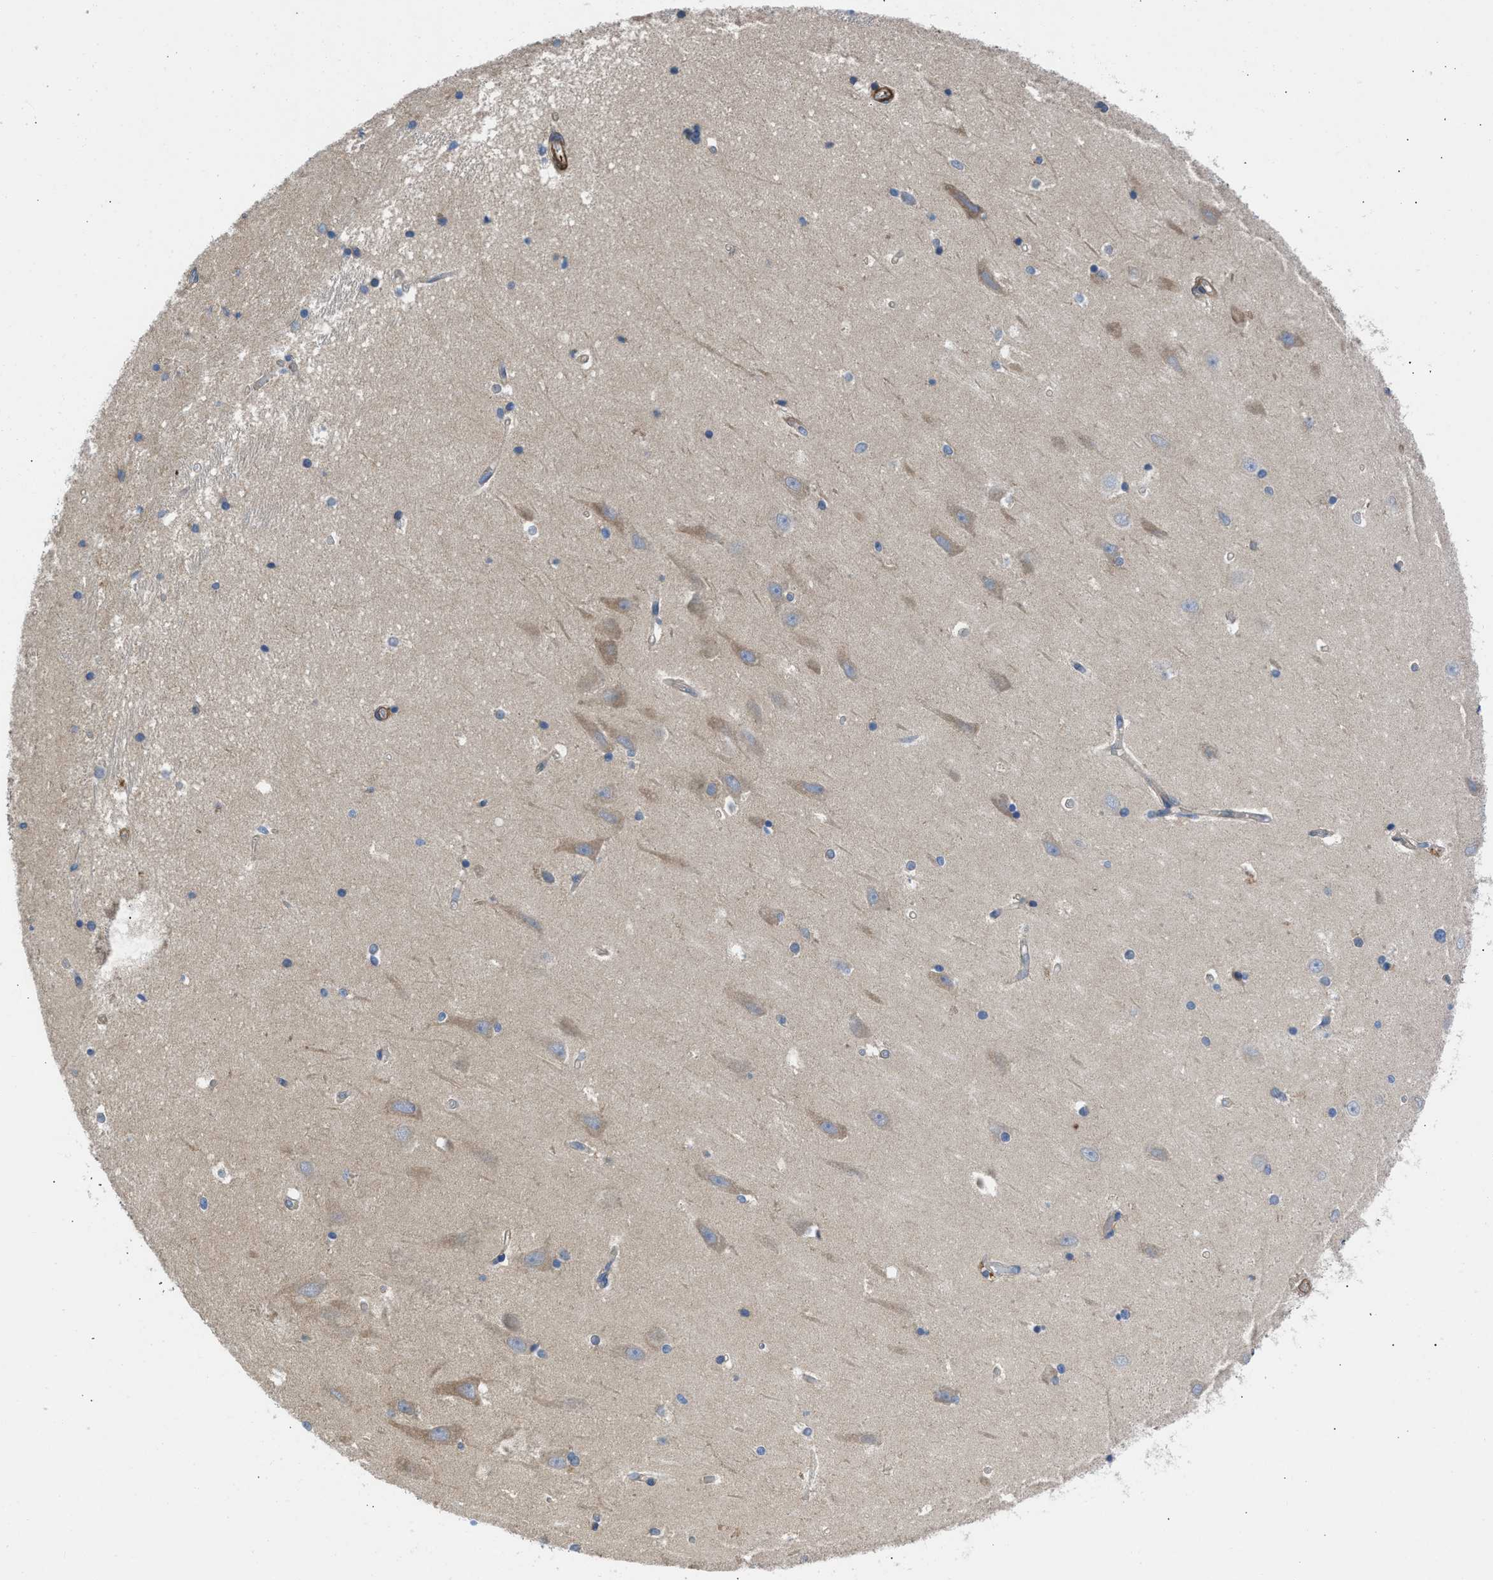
{"staining": {"intensity": "negative", "quantity": "none", "location": "none"}, "tissue": "hippocampus", "cell_type": "Glial cells", "image_type": "normal", "snomed": [{"axis": "morphology", "description": "Normal tissue, NOS"}, {"axis": "topography", "description": "Hippocampus"}], "caption": "Immunohistochemistry photomicrograph of unremarkable hippocampus: human hippocampus stained with DAB (3,3'-diaminobenzidine) shows no significant protein positivity in glial cells. (DAB IHC, high magnification).", "gene": "CHKB", "patient": {"sex": "male", "age": 45}}